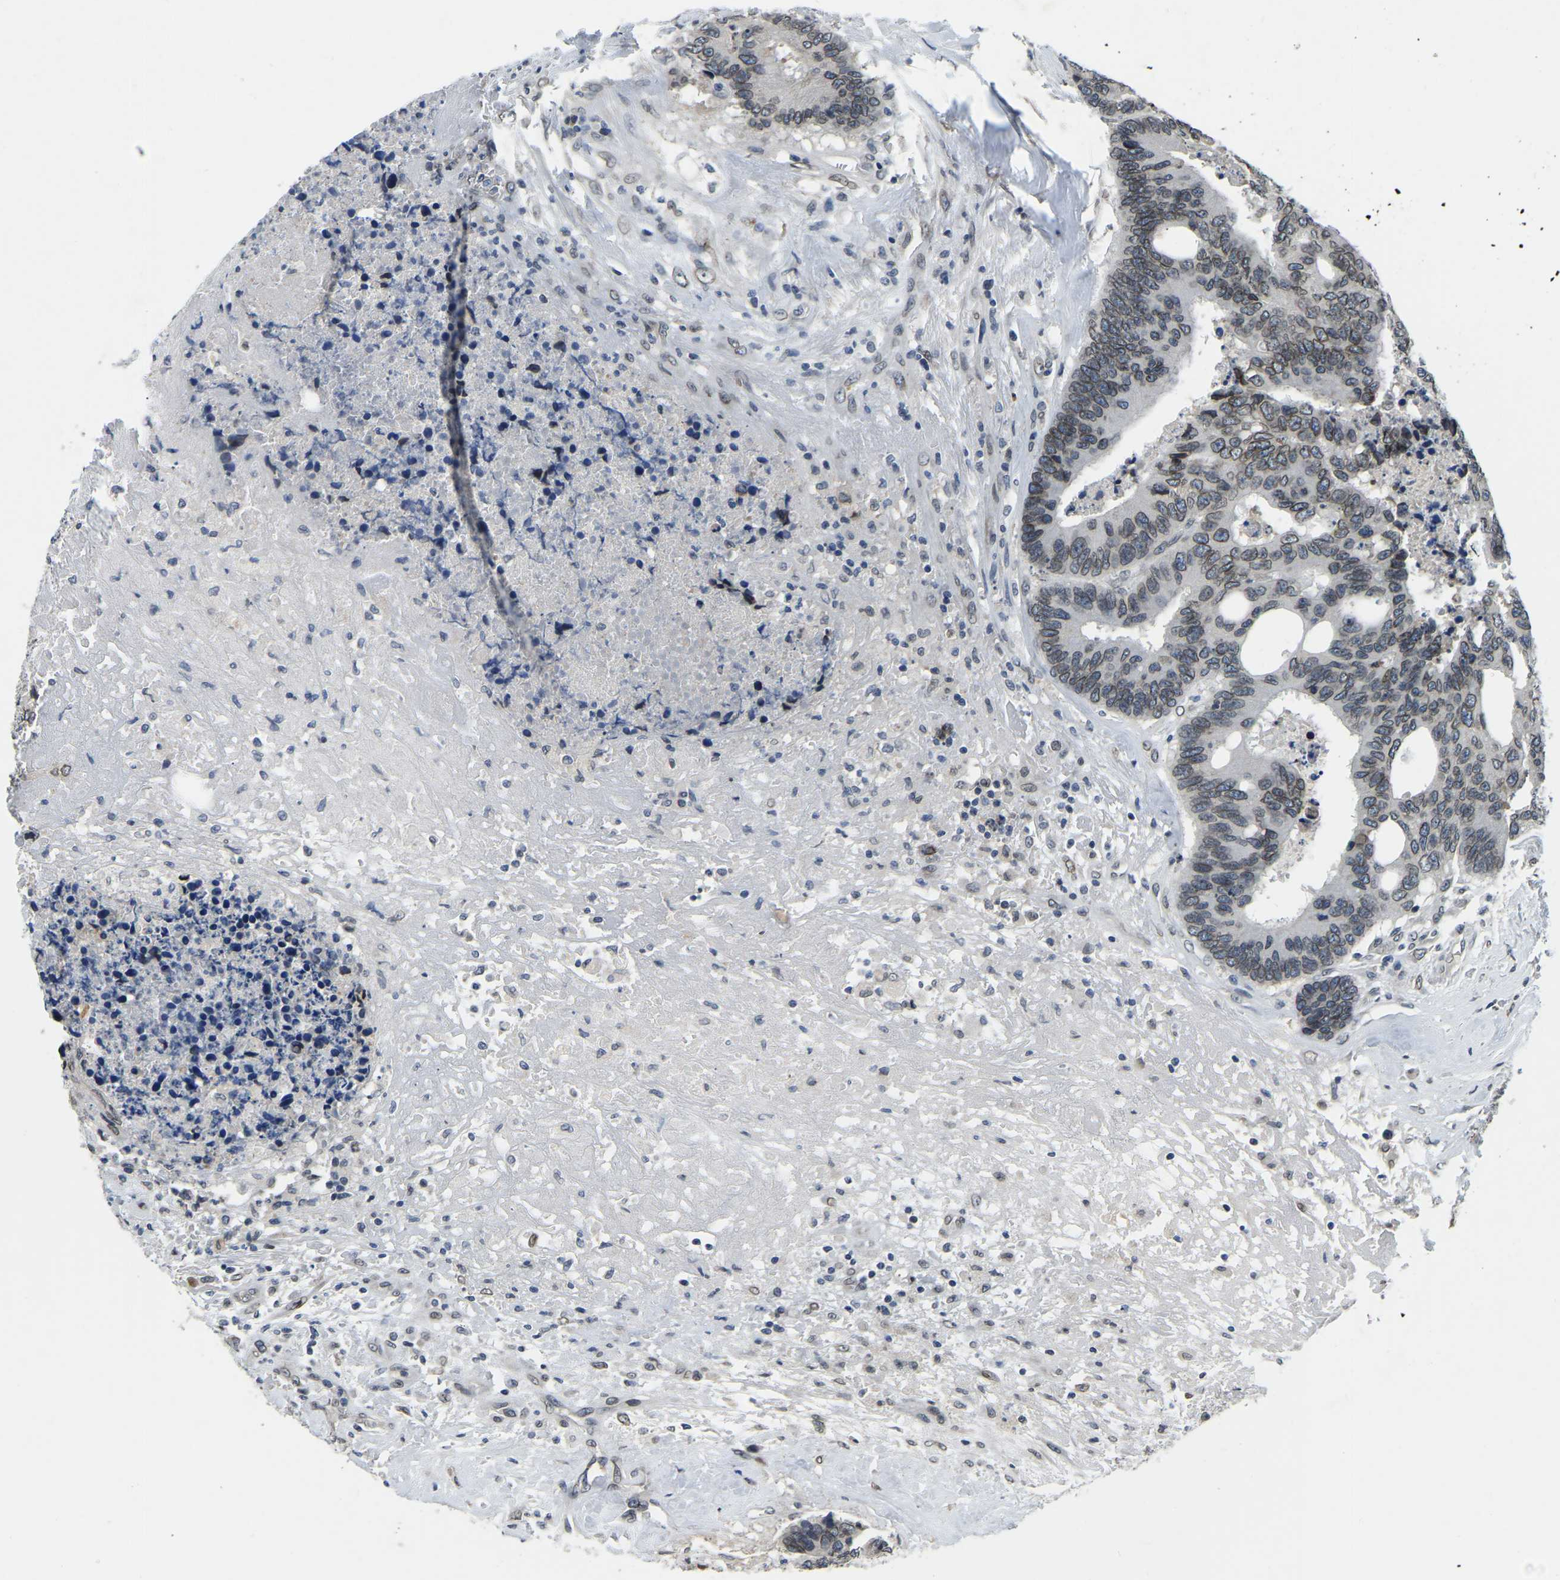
{"staining": {"intensity": "weak", "quantity": ">75%", "location": "cytoplasmic/membranous,nuclear"}, "tissue": "colorectal cancer", "cell_type": "Tumor cells", "image_type": "cancer", "snomed": [{"axis": "morphology", "description": "Adenocarcinoma, NOS"}, {"axis": "topography", "description": "Rectum"}], "caption": "Immunohistochemistry (IHC) photomicrograph of colorectal cancer stained for a protein (brown), which demonstrates low levels of weak cytoplasmic/membranous and nuclear expression in approximately >75% of tumor cells.", "gene": "RANBP2", "patient": {"sex": "male", "age": 55}}